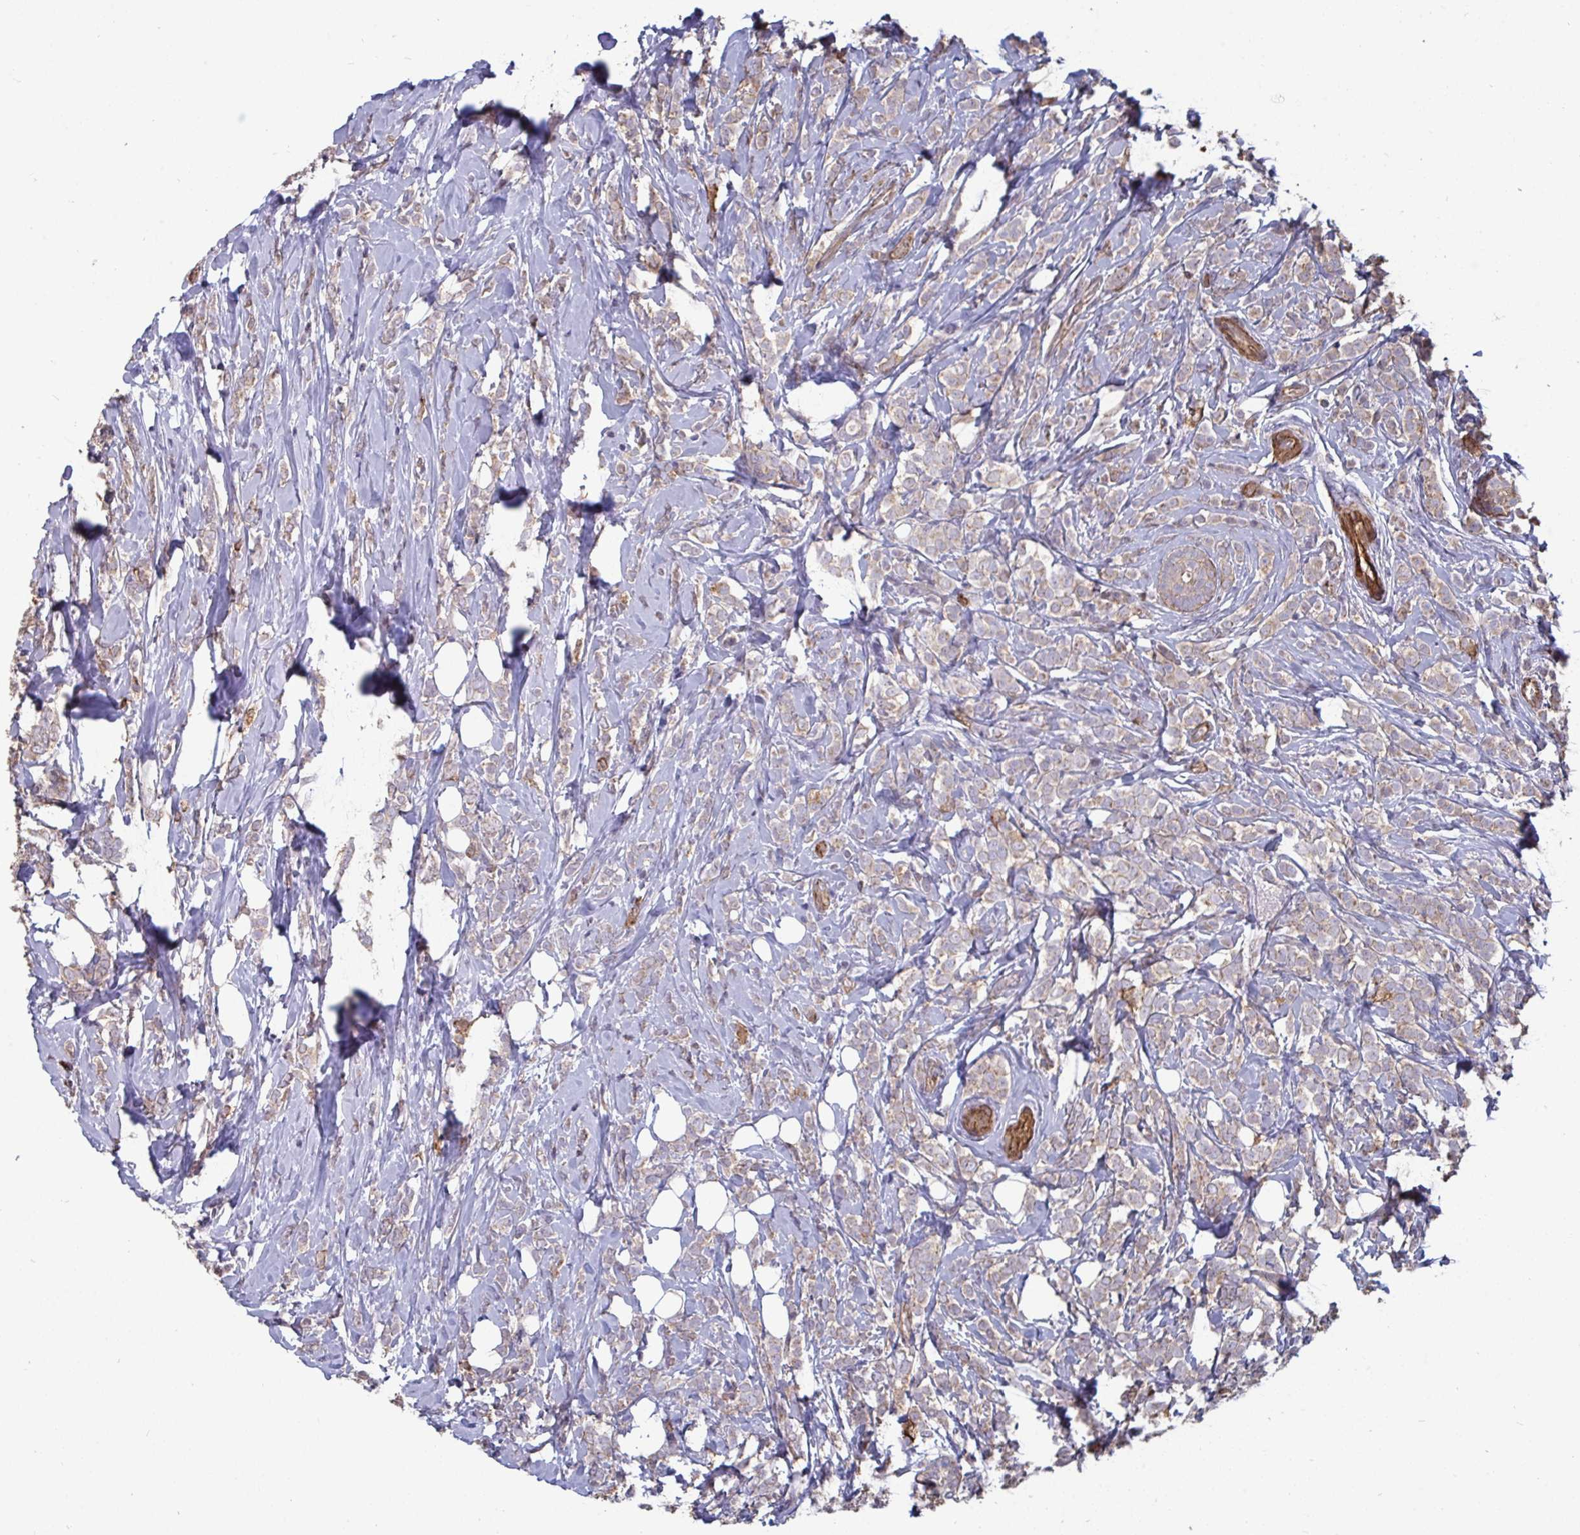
{"staining": {"intensity": "negative", "quantity": "none", "location": "none"}, "tissue": "breast cancer", "cell_type": "Tumor cells", "image_type": "cancer", "snomed": [{"axis": "morphology", "description": "Lobular carcinoma"}, {"axis": "topography", "description": "Breast"}], "caption": "Tumor cells are negative for protein expression in human breast cancer (lobular carcinoma).", "gene": "ISCU", "patient": {"sex": "female", "age": 49}}